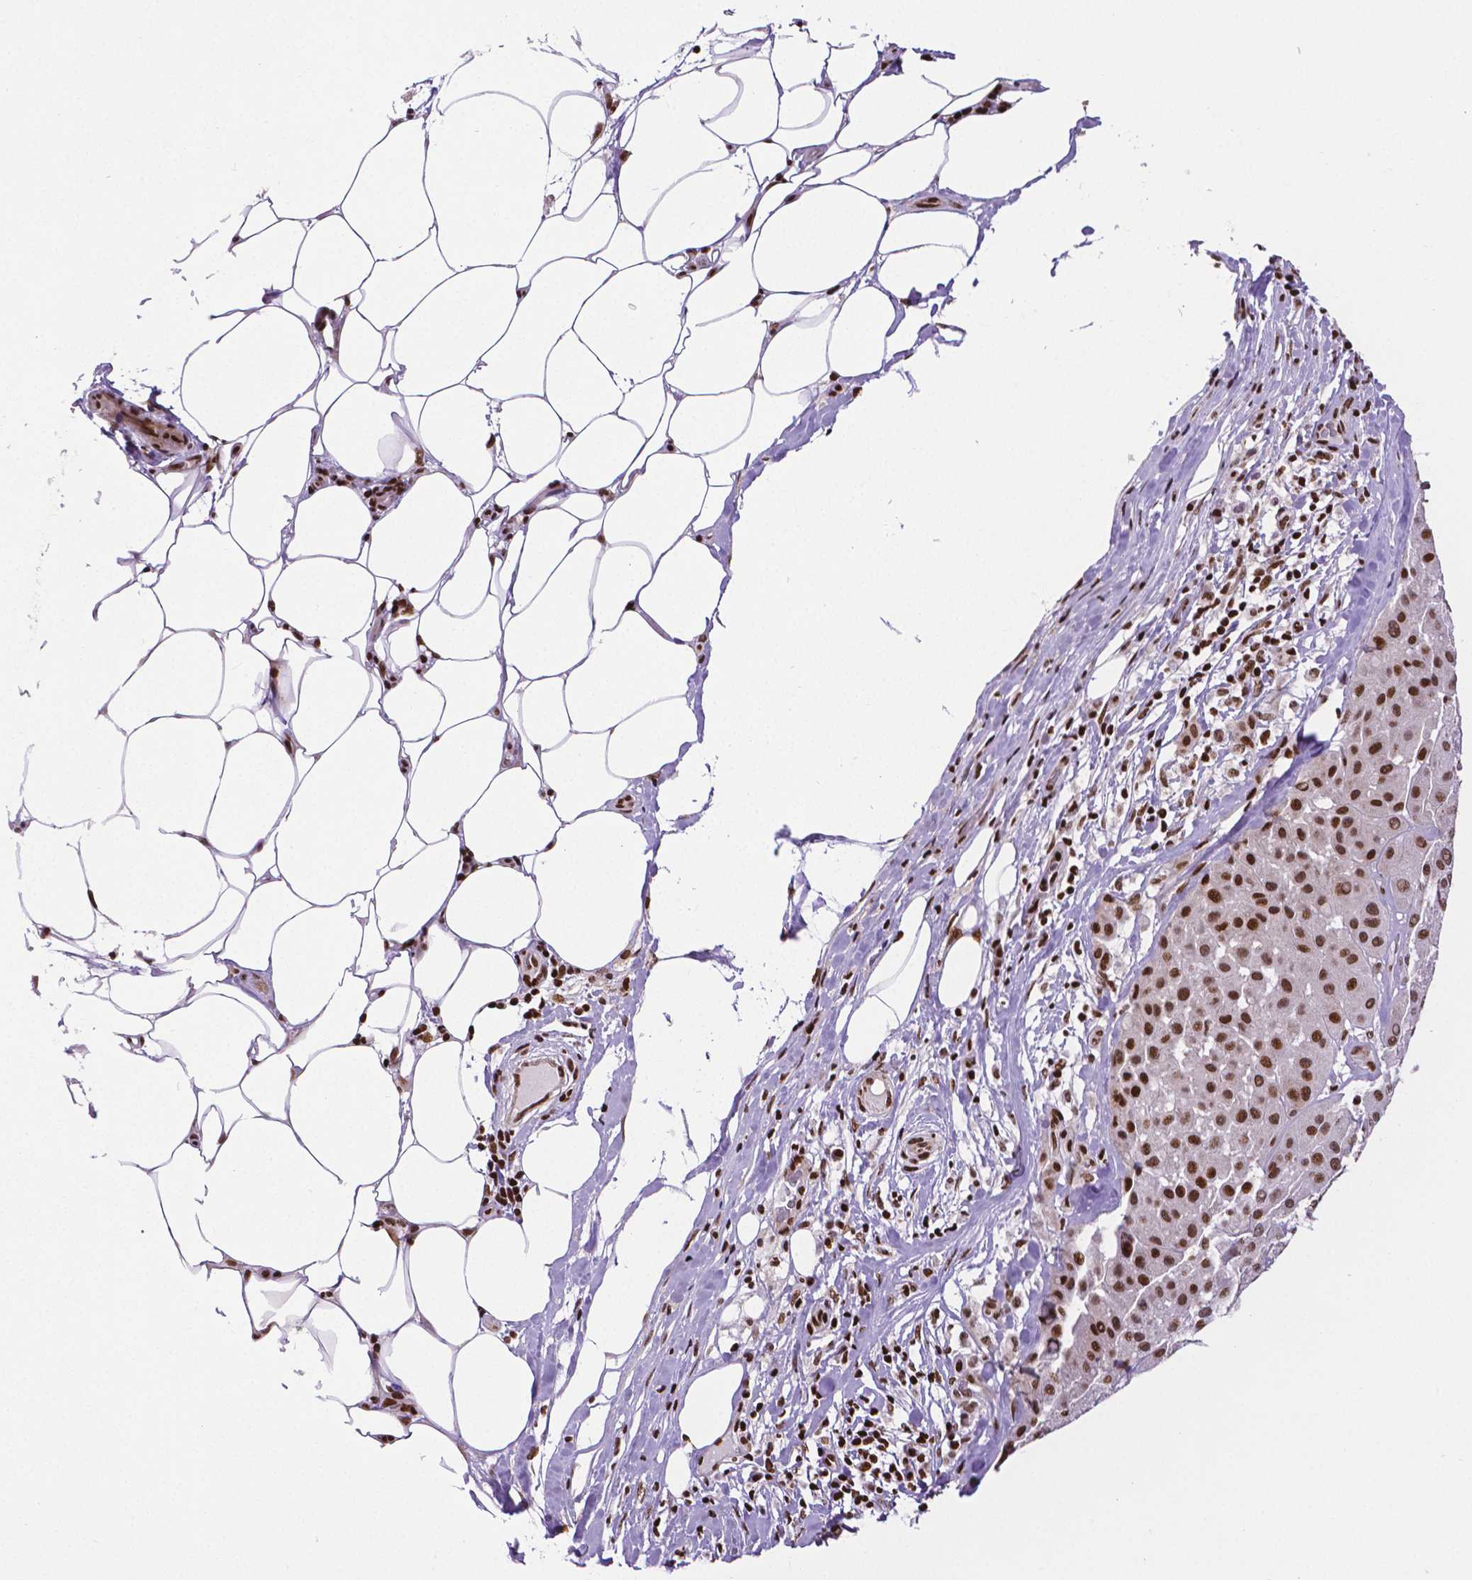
{"staining": {"intensity": "strong", "quantity": ">75%", "location": "nuclear"}, "tissue": "melanoma", "cell_type": "Tumor cells", "image_type": "cancer", "snomed": [{"axis": "morphology", "description": "Malignant melanoma, Metastatic site"}, {"axis": "topography", "description": "Smooth muscle"}], "caption": "Immunohistochemical staining of melanoma shows strong nuclear protein positivity in approximately >75% of tumor cells.", "gene": "CTCF", "patient": {"sex": "male", "age": 41}}